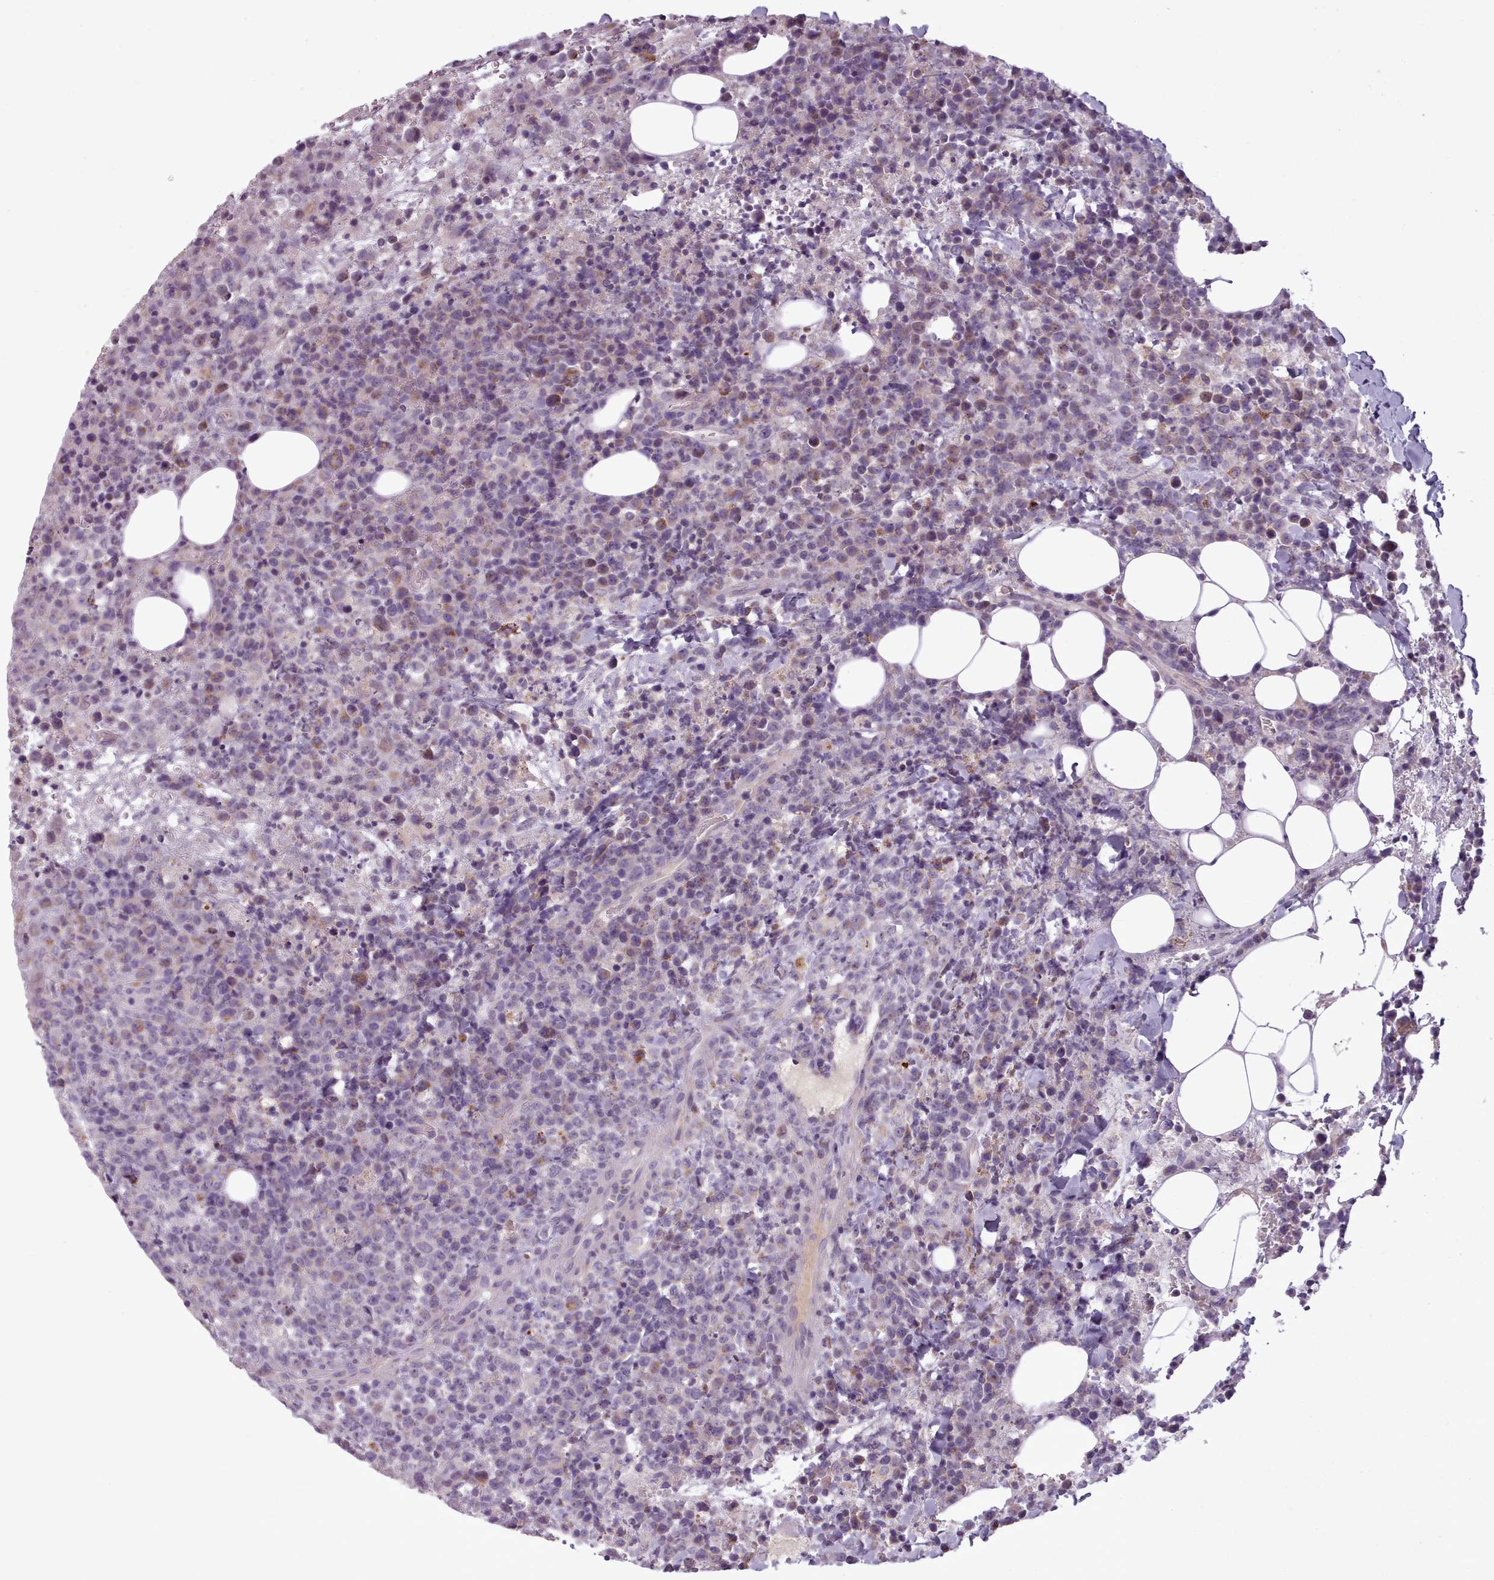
{"staining": {"intensity": "weak", "quantity": "<25%", "location": "cytoplasmic/membranous"}, "tissue": "lymphoma", "cell_type": "Tumor cells", "image_type": "cancer", "snomed": [{"axis": "morphology", "description": "Malignant lymphoma, non-Hodgkin's type, High grade"}, {"axis": "topography", "description": "Lymph node"}], "caption": "The image shows no staining of tumor cells in lymphoma. (DAB immunohistochemistry (IHC) visualized using brightfield microscopy, high magnification).", "gene": "LAPTM5", "patient": {"sex": "male", "age": 16}}